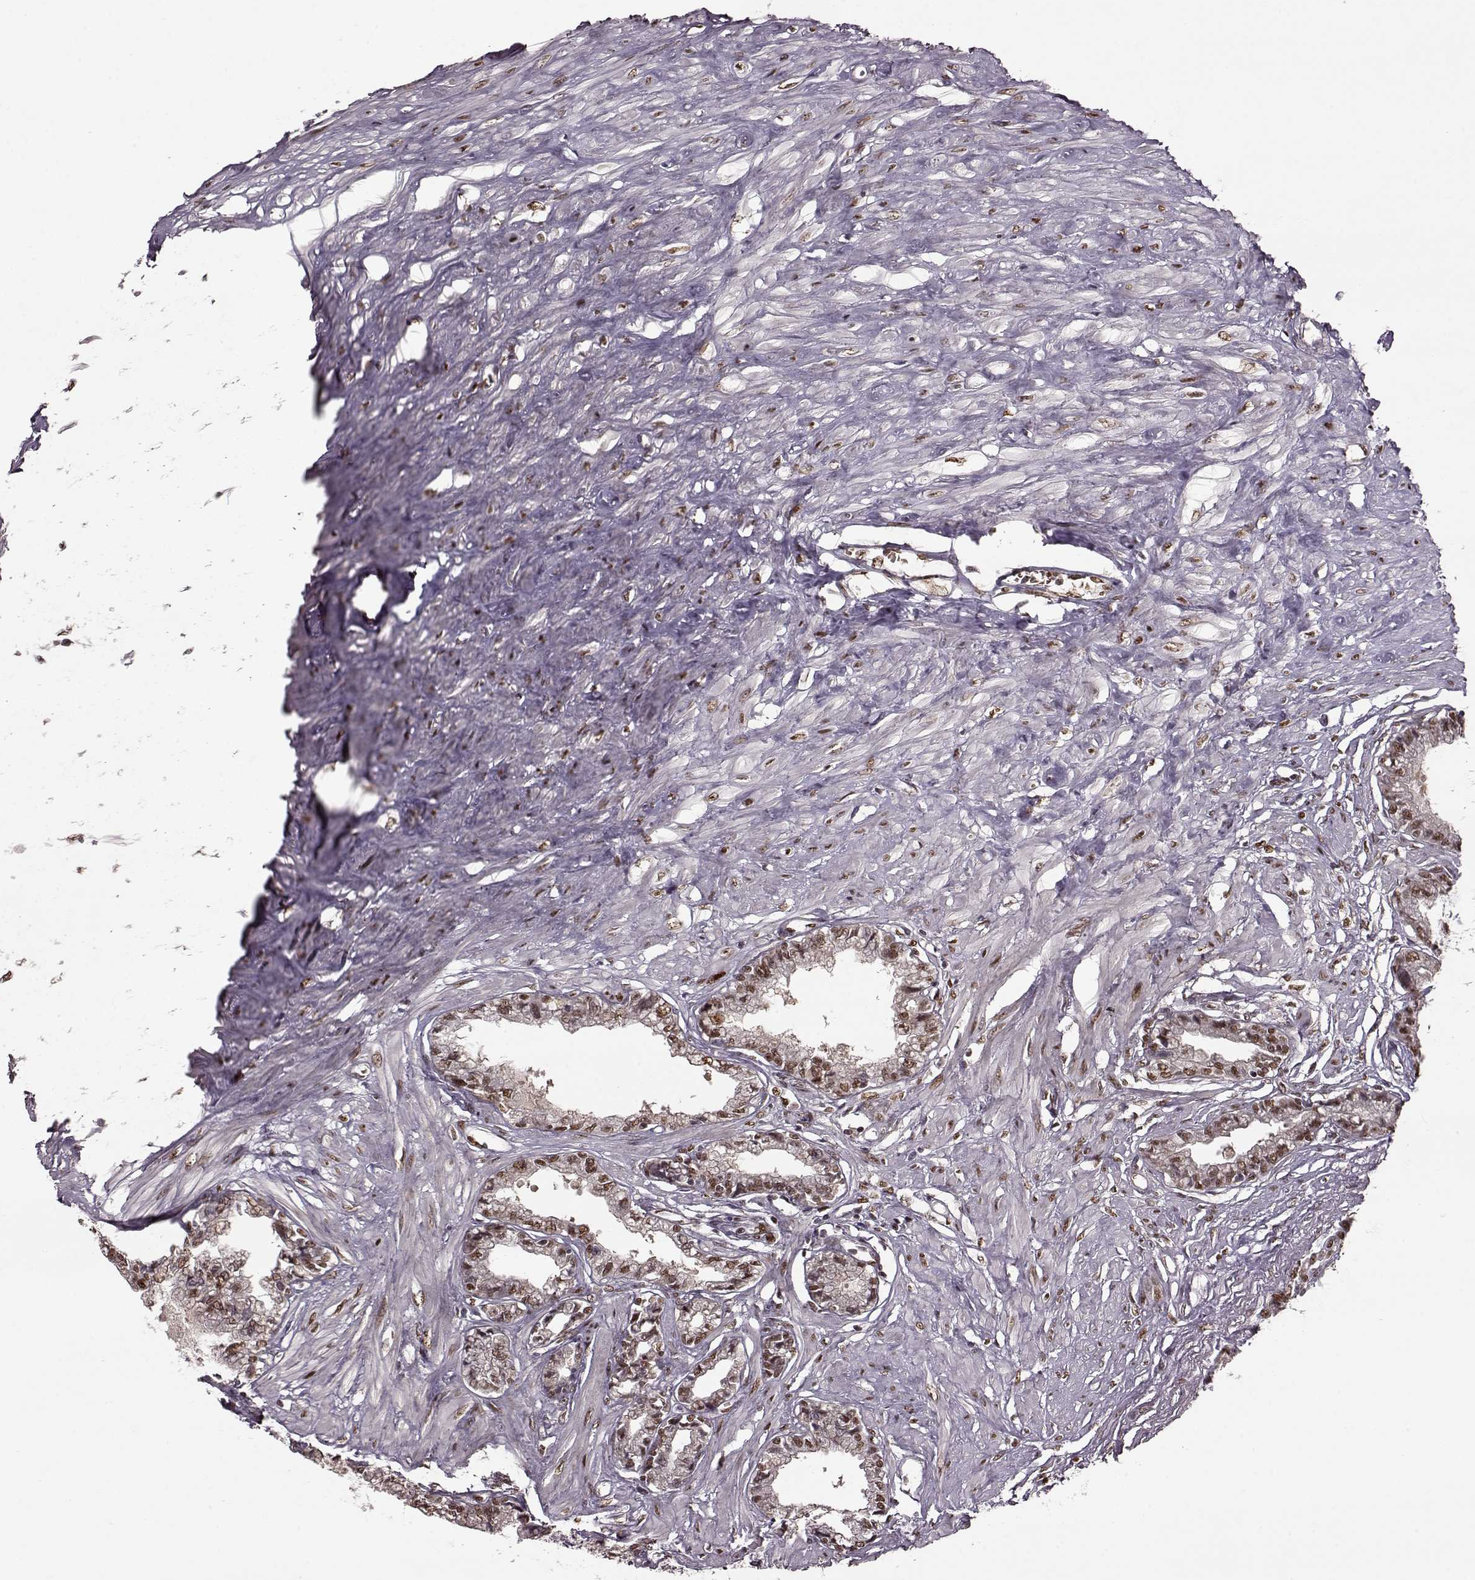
{"staining": {"intensity": "moderate", "quantity": ">75%", "location": "nuclear"}, "tissue": "seminal vesicle", "cell_type": "Glandular cells", "image_type": "normal", "snomed": [{"axis": "morphology", "description": "Normal tissue, NOS"}, {"axis": "morphology", "description": "Urothelial carcinoma, NOS"}, {"axis": "topography", "description": "Urinary bladder"}, {"axis": "topography", "description": "Seminal veicle"}], "caption": "Immunohistochemical staining of benign human seminal vesicle shows >75% levels of moderate nuclear protein staining in approximately >75% of glandular cells.", "gene": "FTO", "patient": {"sex": "male", "age": 76}}